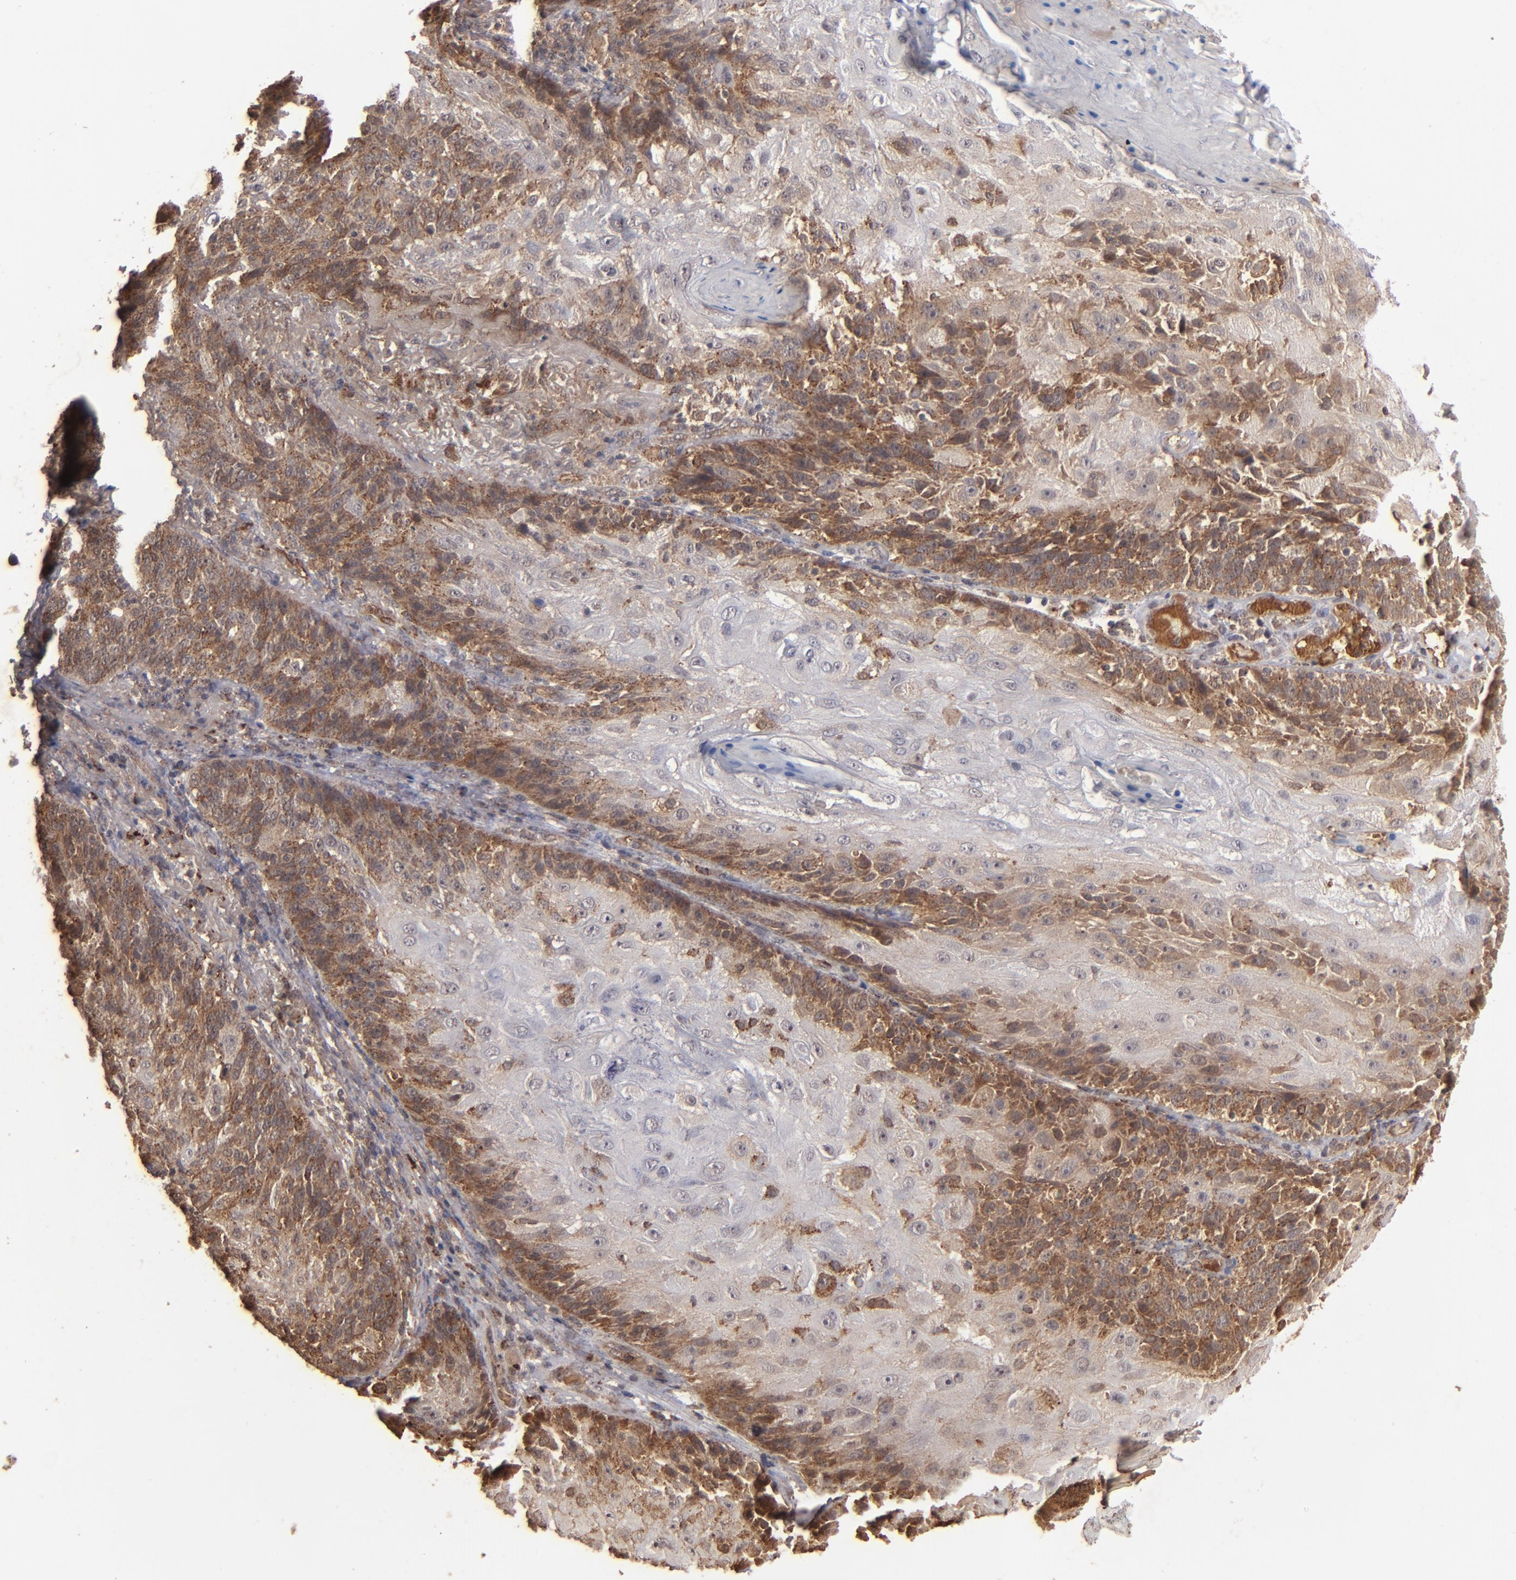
{"staining": {"intensity": "moderate", "quantity": ">75%", "location": "cytoplasmic/membranous"}, "tissue": "skin cancer", "cell_type": "Tumor cells", "image_type": "cancer", "snomed": [{"axis": "morphology", "description": "Normal tissue, NOS"}, {"axis": "morphology", "description": "Squamous cell carcinoma, NOS"}, {"axis": "topography", "description": "Skin"}], "caption": "Moderate cytoplasmic/membranous protein staining is identified in approximately >75% of tumor cells in skin cancer (squamous cell carcinoma). (DAB IHC, brown staining for protein, blue staining for nuclei).", "gene": "TENM1", "patient": {"sex": "female", "age": 83}}